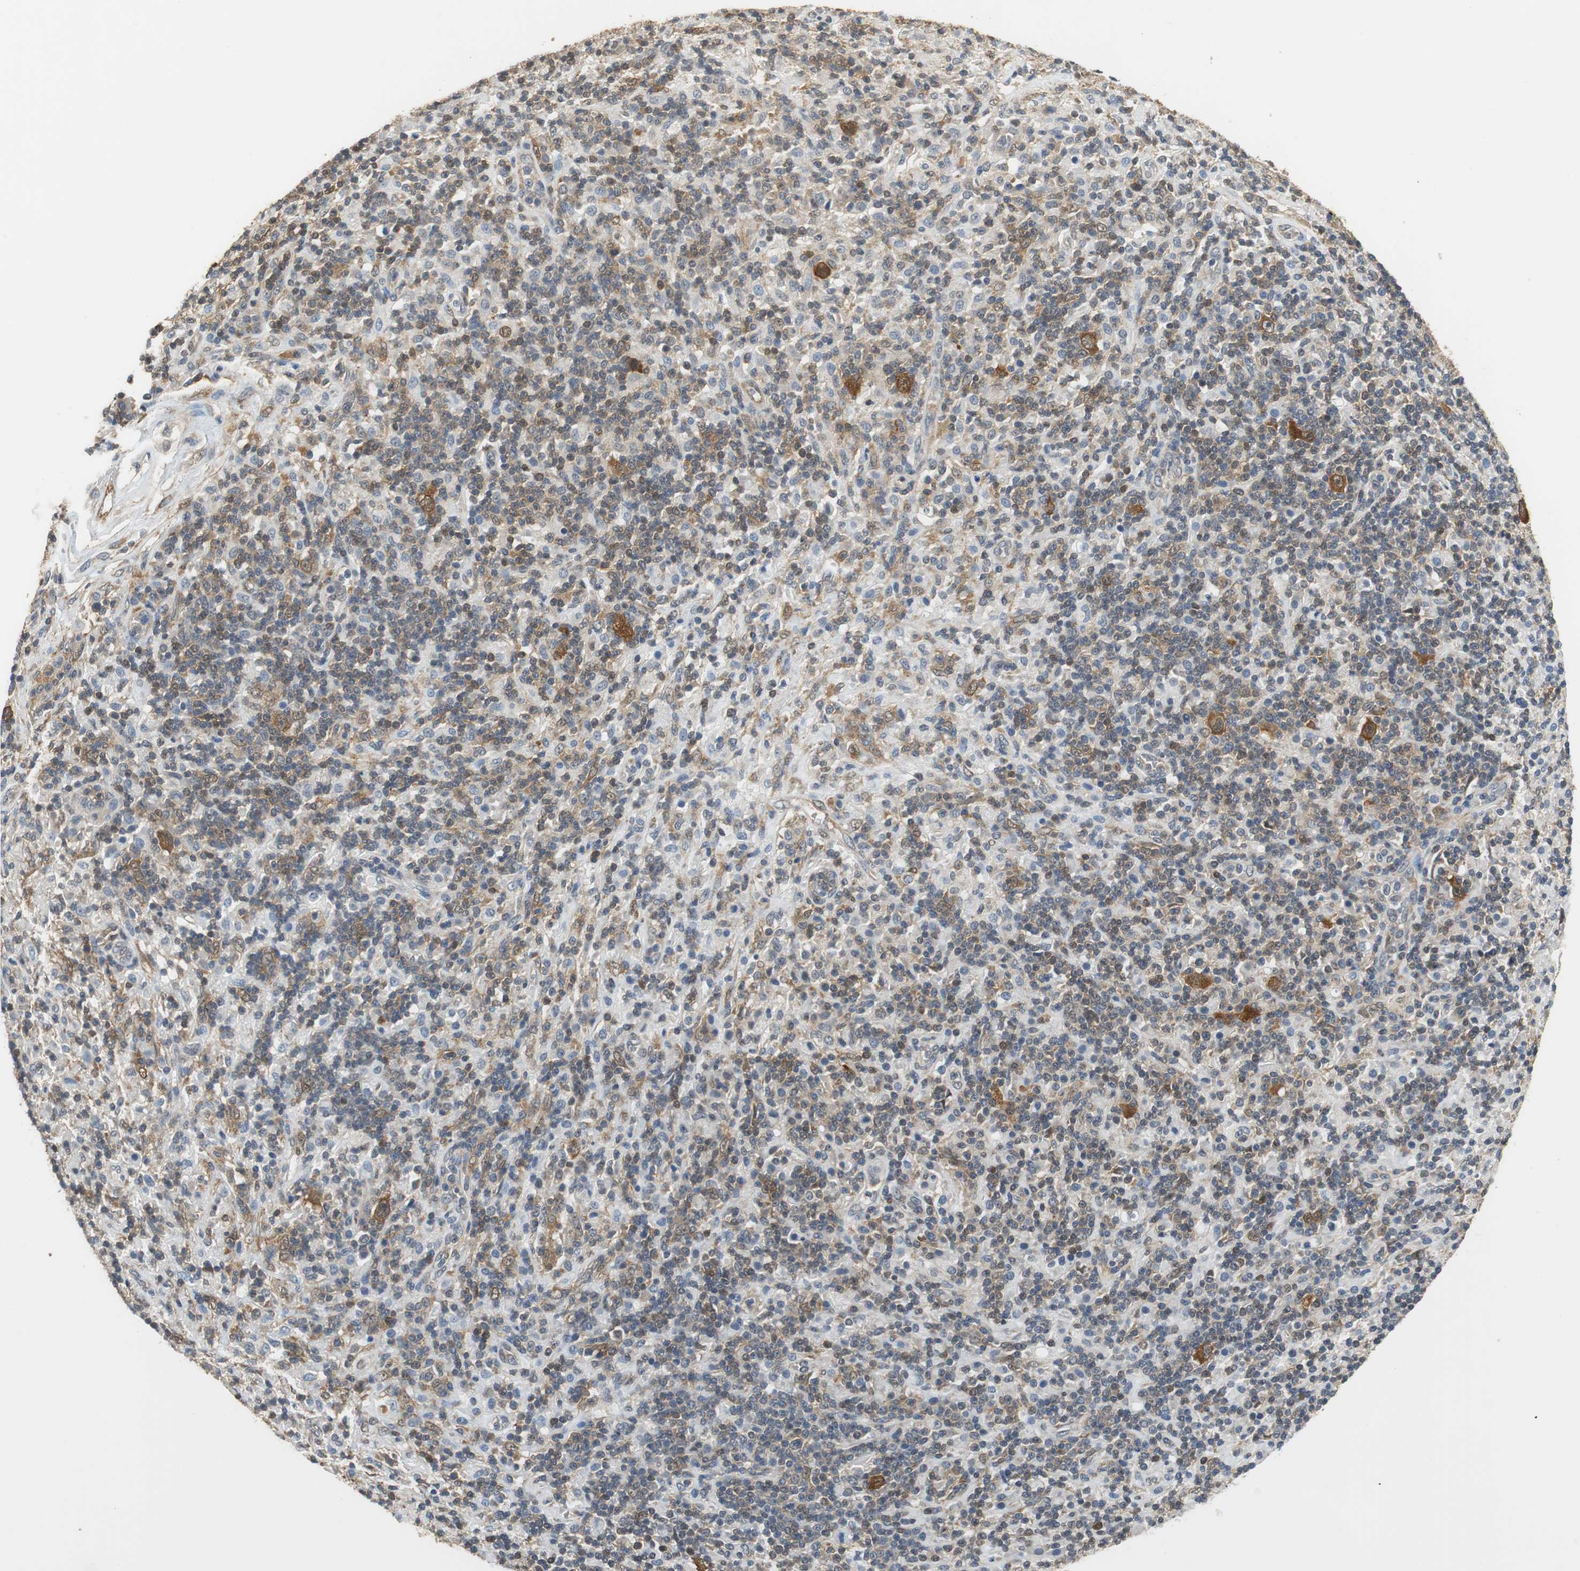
{"staining": {"intensity": "moderate", "quantity": ">75%", "location": "cytoplasmic/membranous,nuclear"}, "tissue": "lymphoma", "cell_type": "Tumor cells", "image_type": "cancer", "snomed": [{"axis": "morphology", "description": "Hodgkin's disease, NOS"}, {"axis": "topography", "description": "Lymph node"}], "caption": "A high-resolution micrograph shows immunohistochemistry staining of lymphoma, which reveals moderate cytoplasmic/membranous and nuclear staining in approximately >75% of tumor cells. (Brightfield microscopy of DAB IHC at high magnification).", "gene": "UBQLN2", "patient": {"sex": "male", "age": 70}}